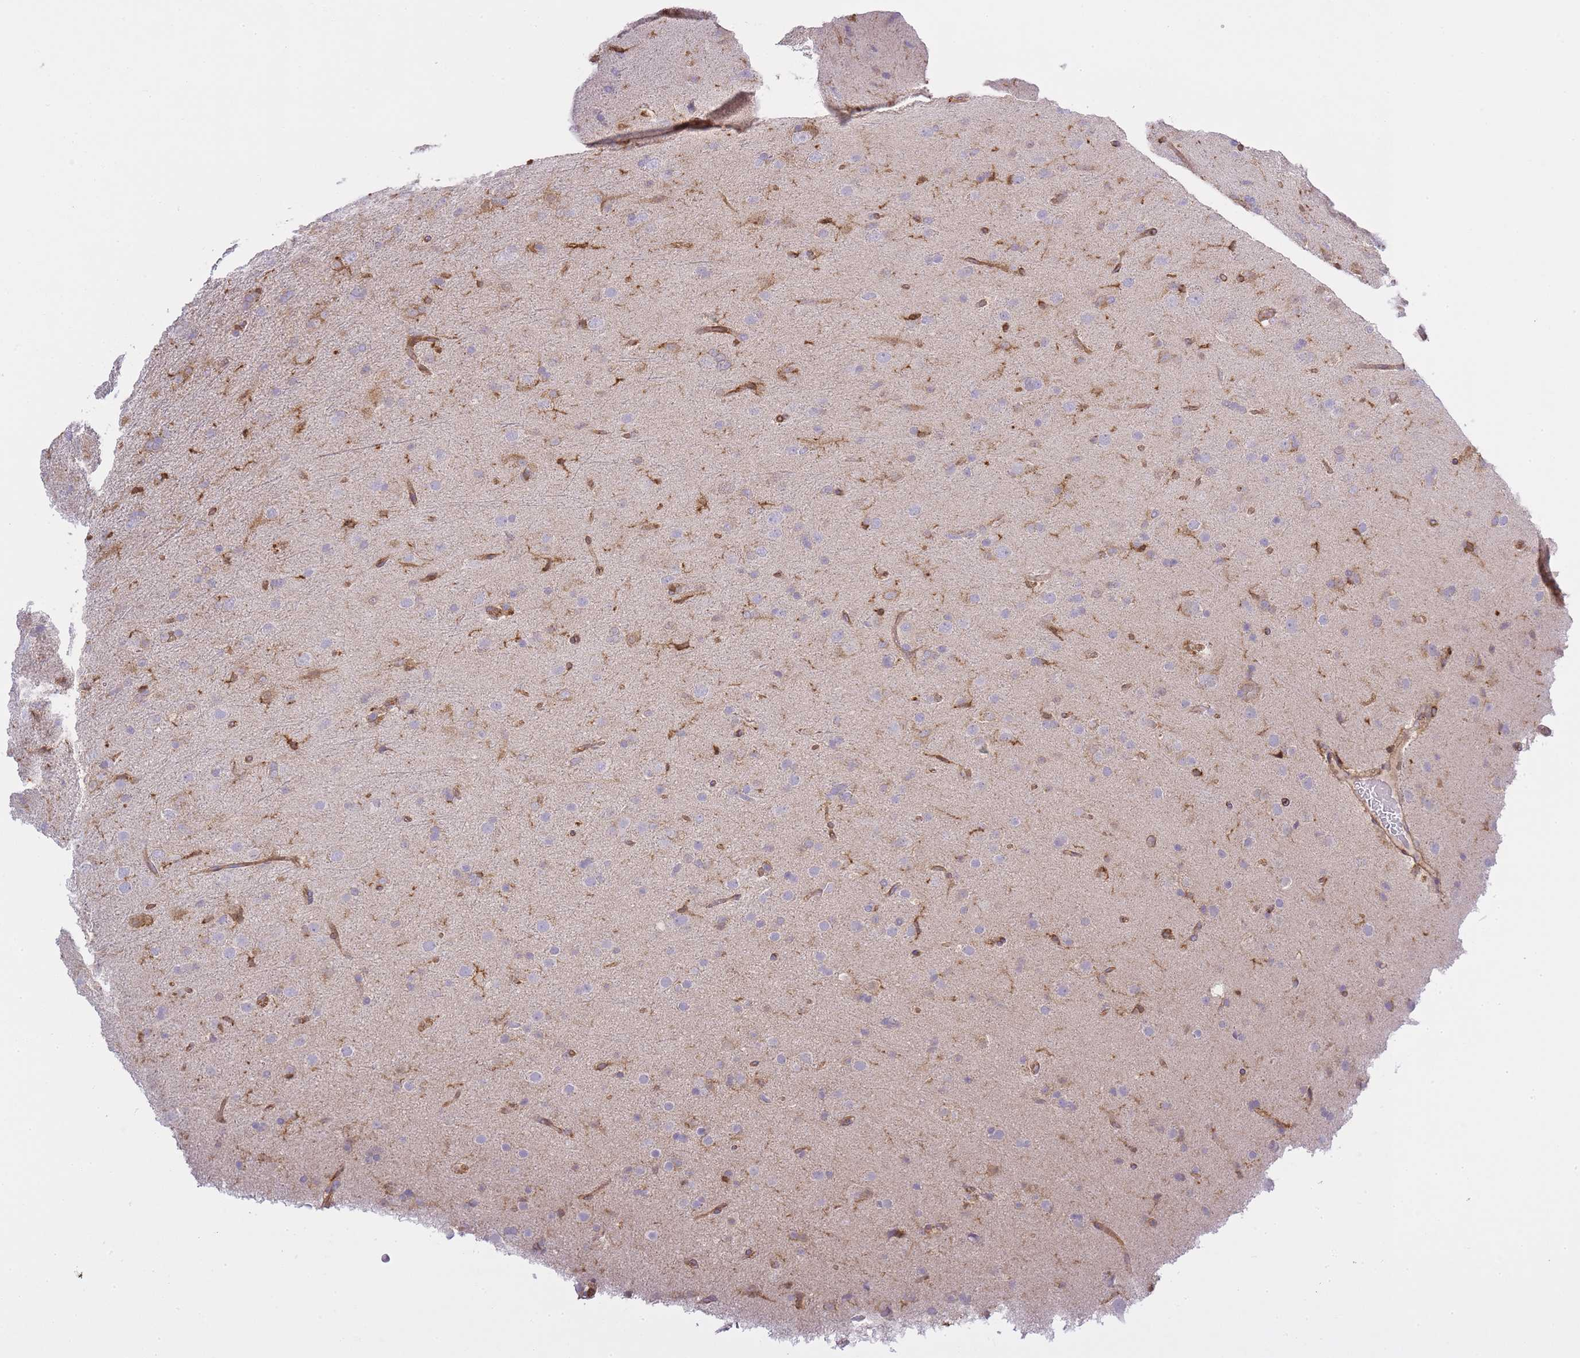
{"staining": {"intensity": "negative", "quantity": "none", "location": "none"}, "tissue": "glioma", "cell_type": "Tumor cells", "image_type": "cancer", "snomed": [{"axis": "morphology", "description": "Glioma, malignant, Low grade"}, {"axis": "topography", "description": "Brain"}], "caption": "A photomicrograph of human glioma is negative for staining in tumor cells. (Immunohistochemistry (ihc), brightfield microscopy, high magnification).", "gene": "MSN", "patient": {"sex": "male", "age": 65}}